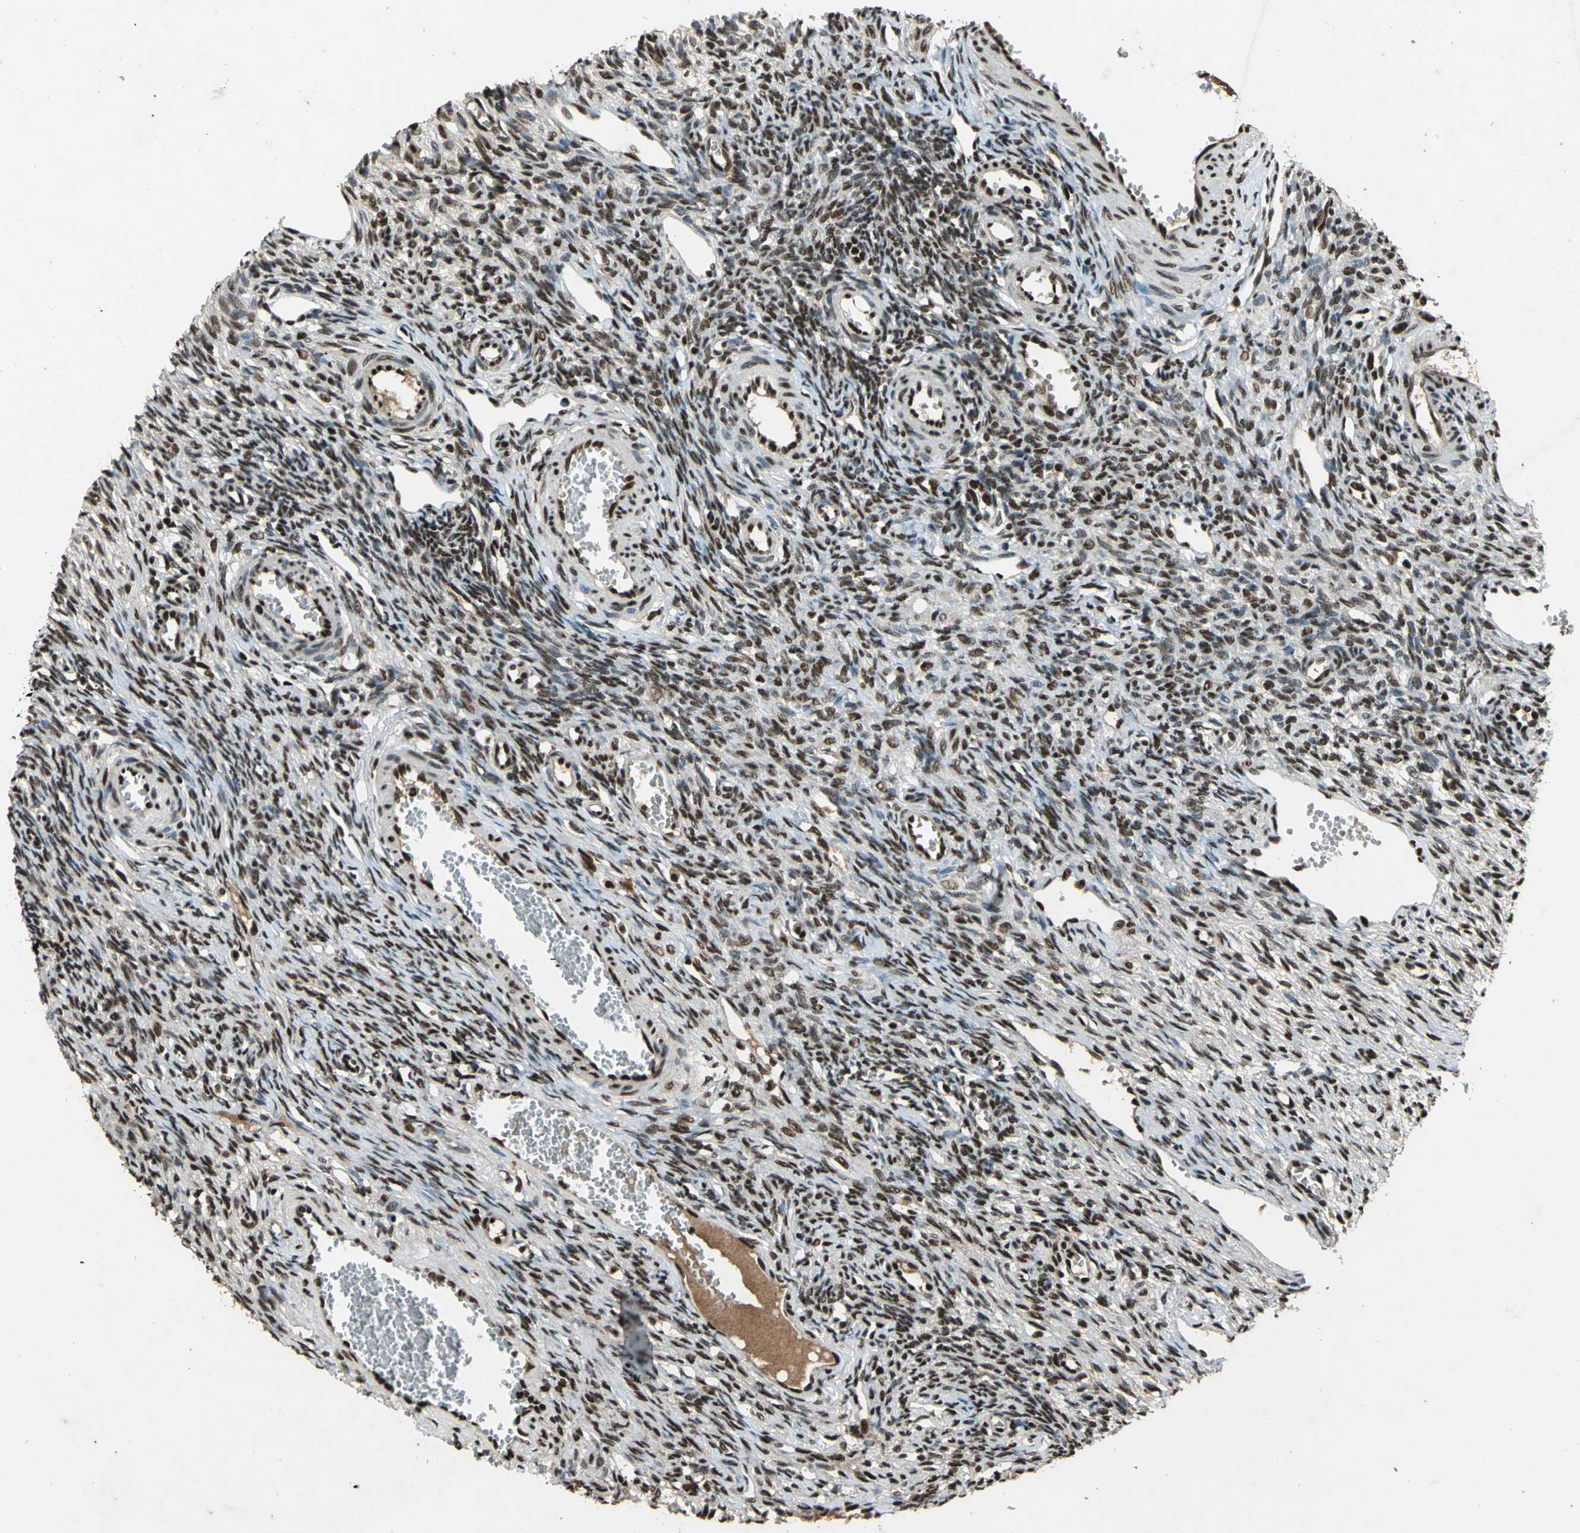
{"staining": {"intensity": "strong", "quantity": ">75%", "location": "nuclear"}, "tissue": "ovary", "cell_type": "Ovarian stroma cells", "image_type": "normal", "snomed": [{"axis": "morphology", "description": "Normal tissue, NOS"}, {"axis": "topography", "description": "Ovary"}], "caption": "Unremarkable ovary exhibits strong nuclear expression in about >75% of ovarian stroma cells, visualized by immunohistochemistry. The staining was performed using DAB (3,3'-diaminobenzidine) to visualize the protein expression in brown, while the nuclei were stained in blue with hematoxylin (Magnification: 20x).", "gene": "MTA2", "patient": {"sex": "female", "age": 33}}